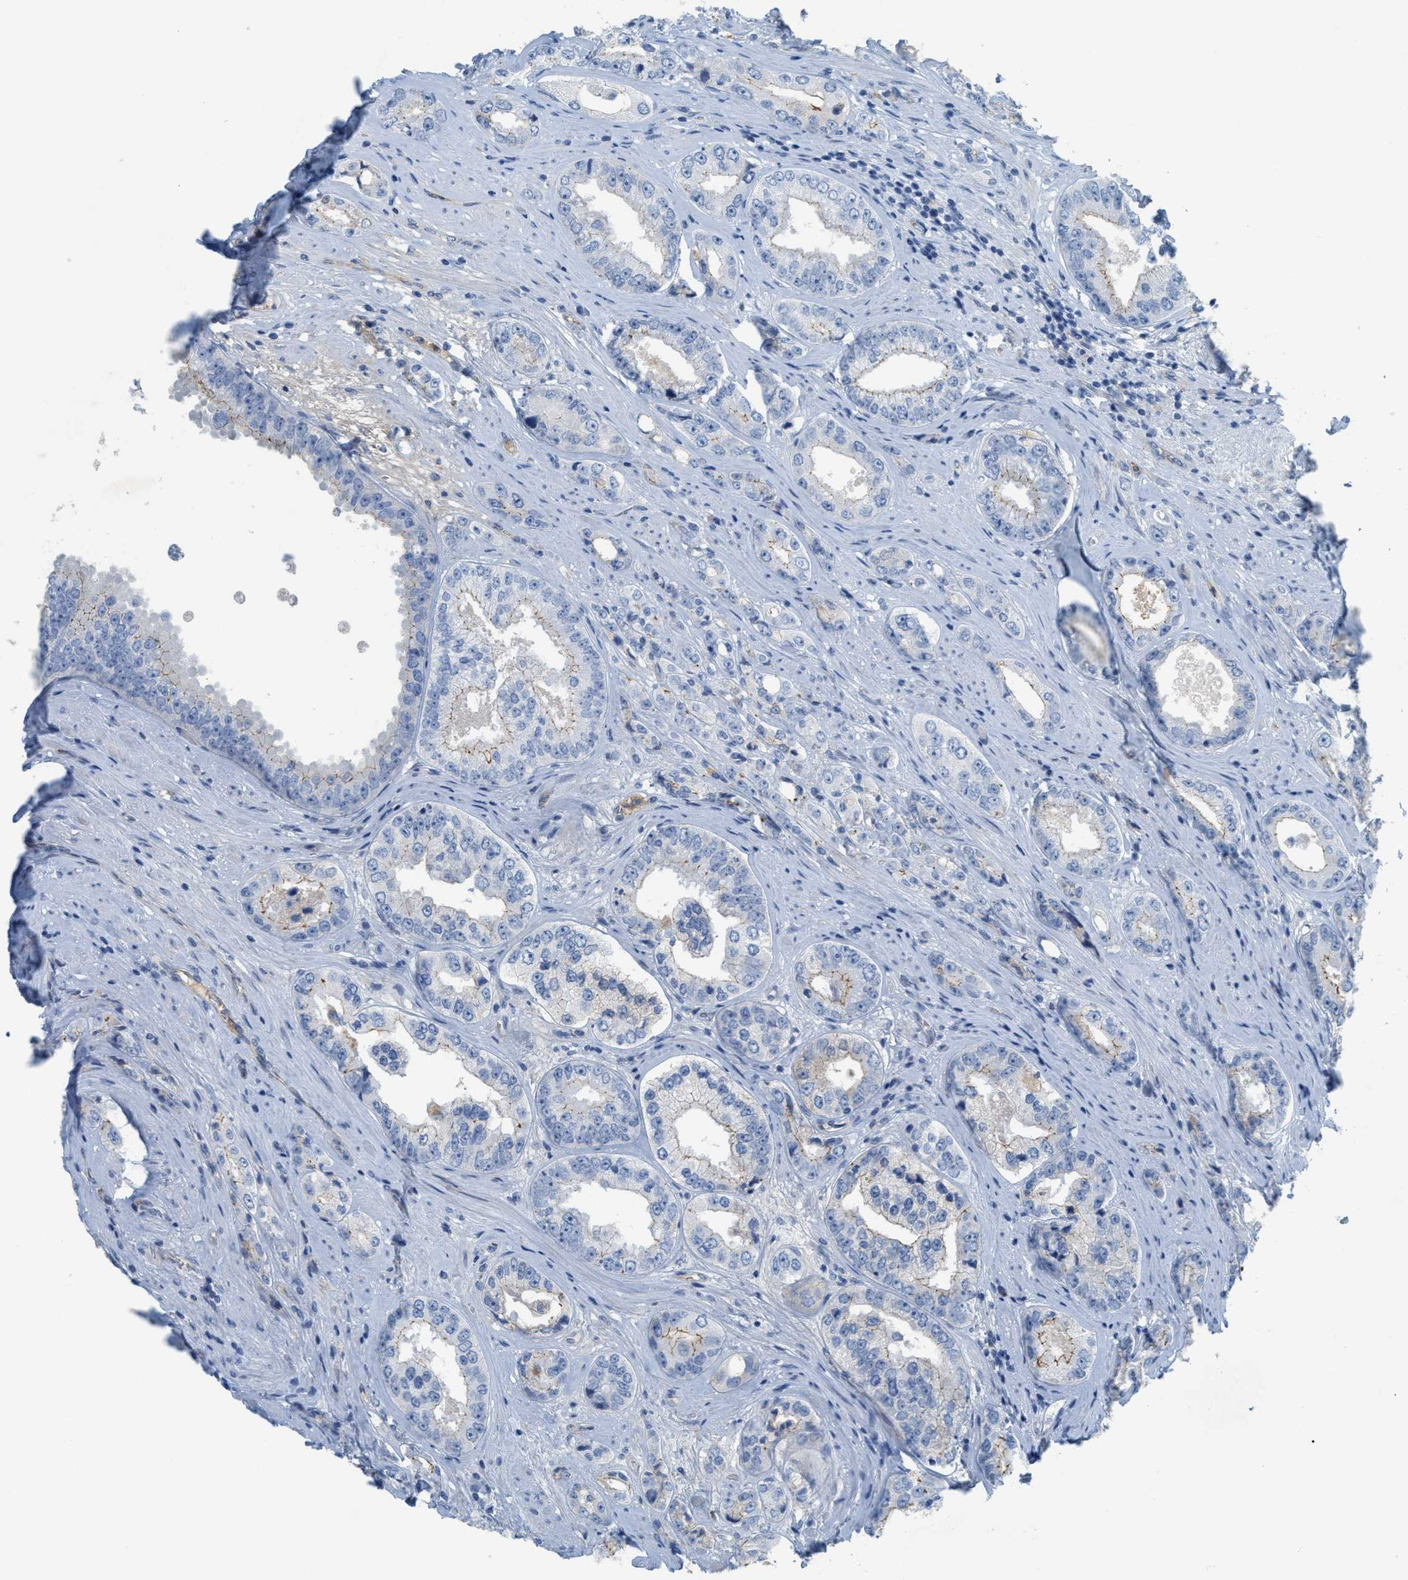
{"staining": {"intensity": "weak", "quantity": "<25%", "location": "cytoplasmic/membranous"}, "tissue": "prostate cancer", "cell_type": "Tumor cells", "image_type": "cancer", "snomed": [{"axis": "morphology", "description": "Adenocarcinoma, High grade"}, {"axis": "topography", "description": "Prostate"}], "caption": "Immunohistochemistry (IHC) image of prostate cancer stained for a protein (brown), which shows no staining in tumor cells.", "gene": "CRB3", "patient": {"sex": "male", "age": 61}}